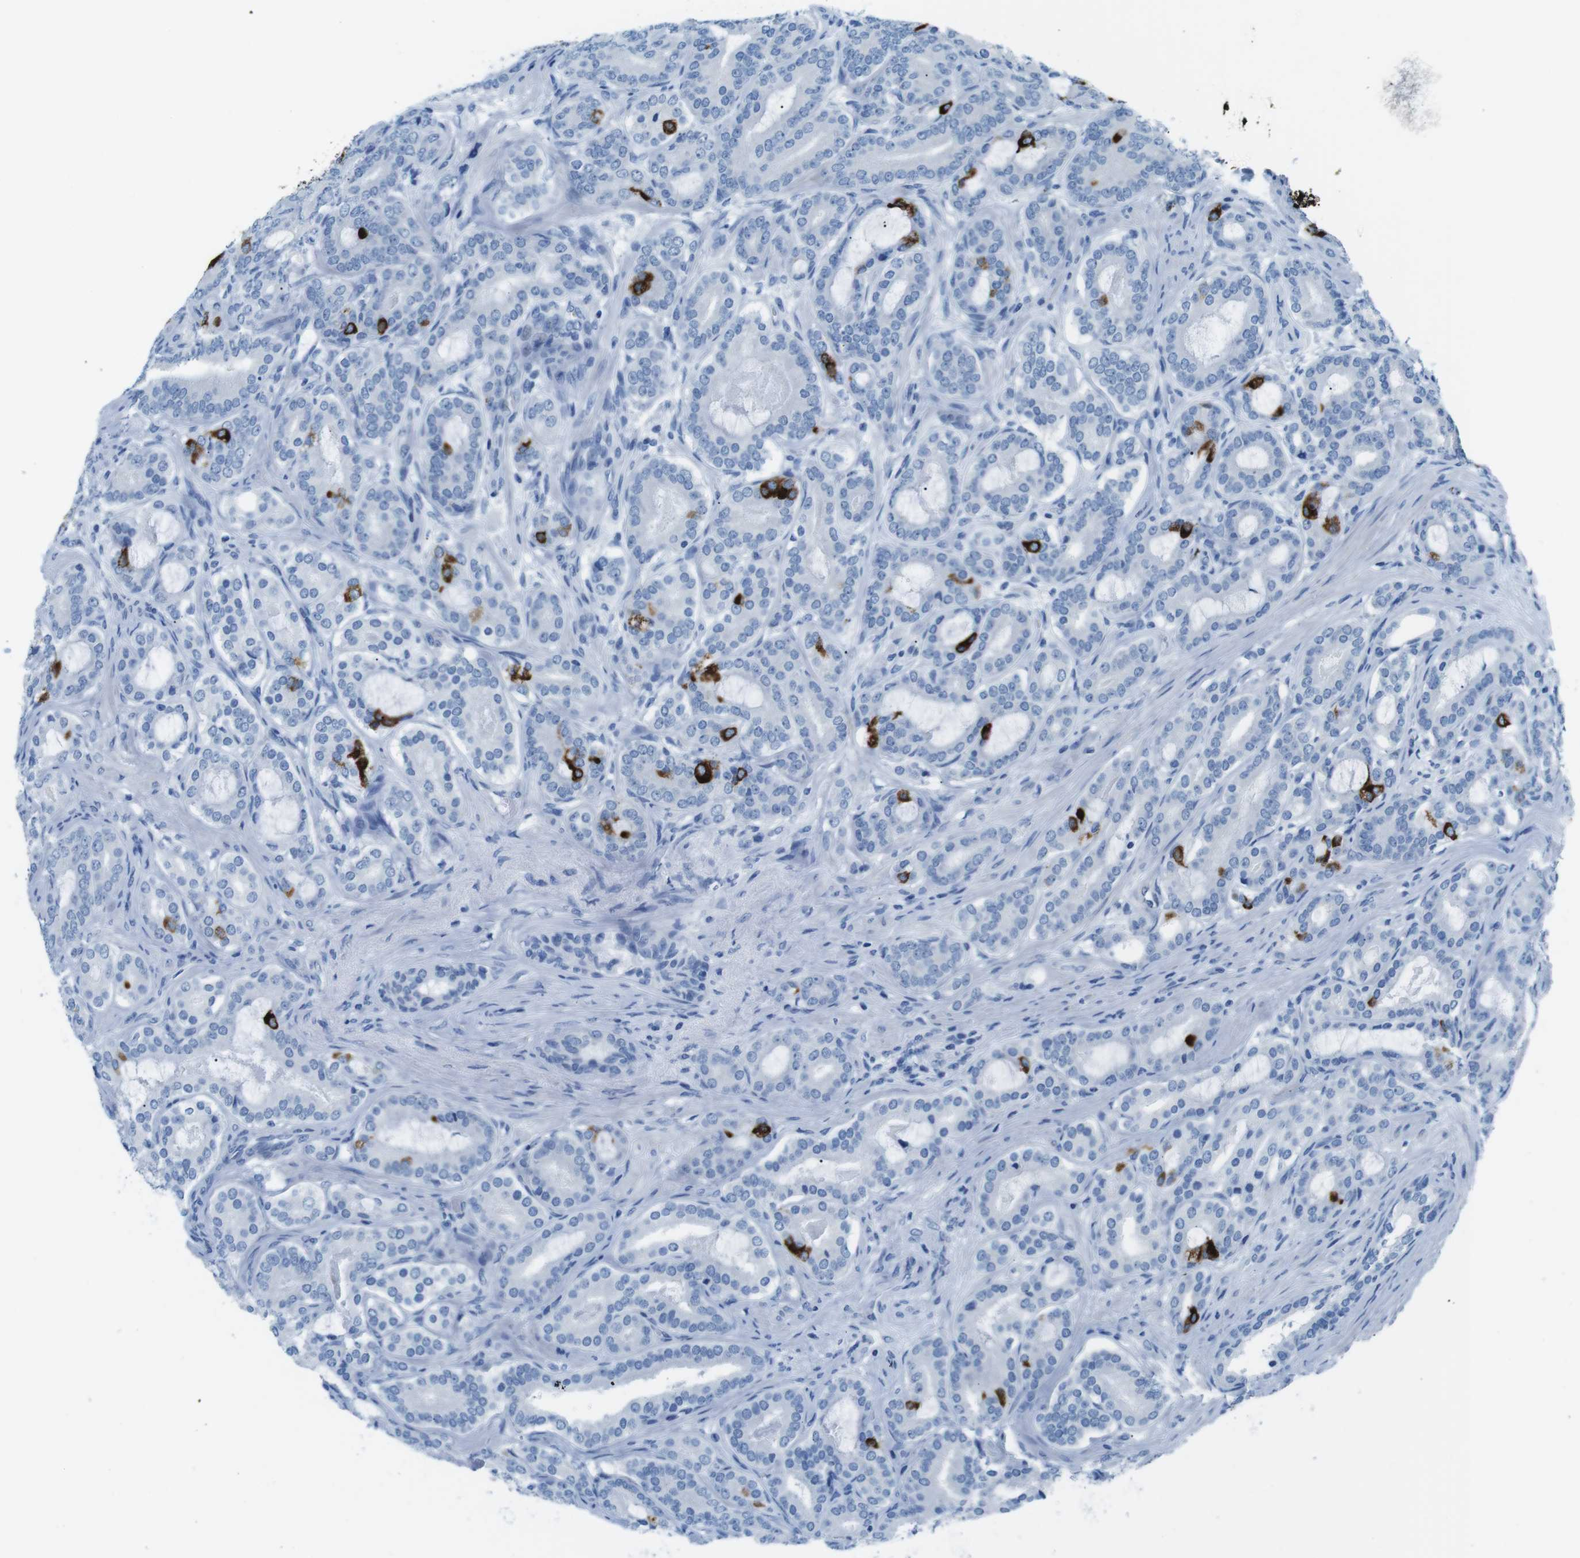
{"staining": {"intensity": "strong", "quantity": "<25%", "location": "cytoplasmic/membranous"}, "tissue": "prostate cancer", "cell_type": "Tumor cells", "image_type": "cancer", "snomed": [{"axis": "morphology", "description": "Adenocarcinoma, High grade"}, {"axis": "topography", "description": "Prostate"}], "caption": "This is a photomicrograph of immunohistochemistry (IHC) staining of prostate cancer (high-grade adenocarcinoma), which shows strong staining in the cytoplasmic/membranous of tumor cells.", "gene": "MUC2", "patient": {"sex": "male", "age": 60}}